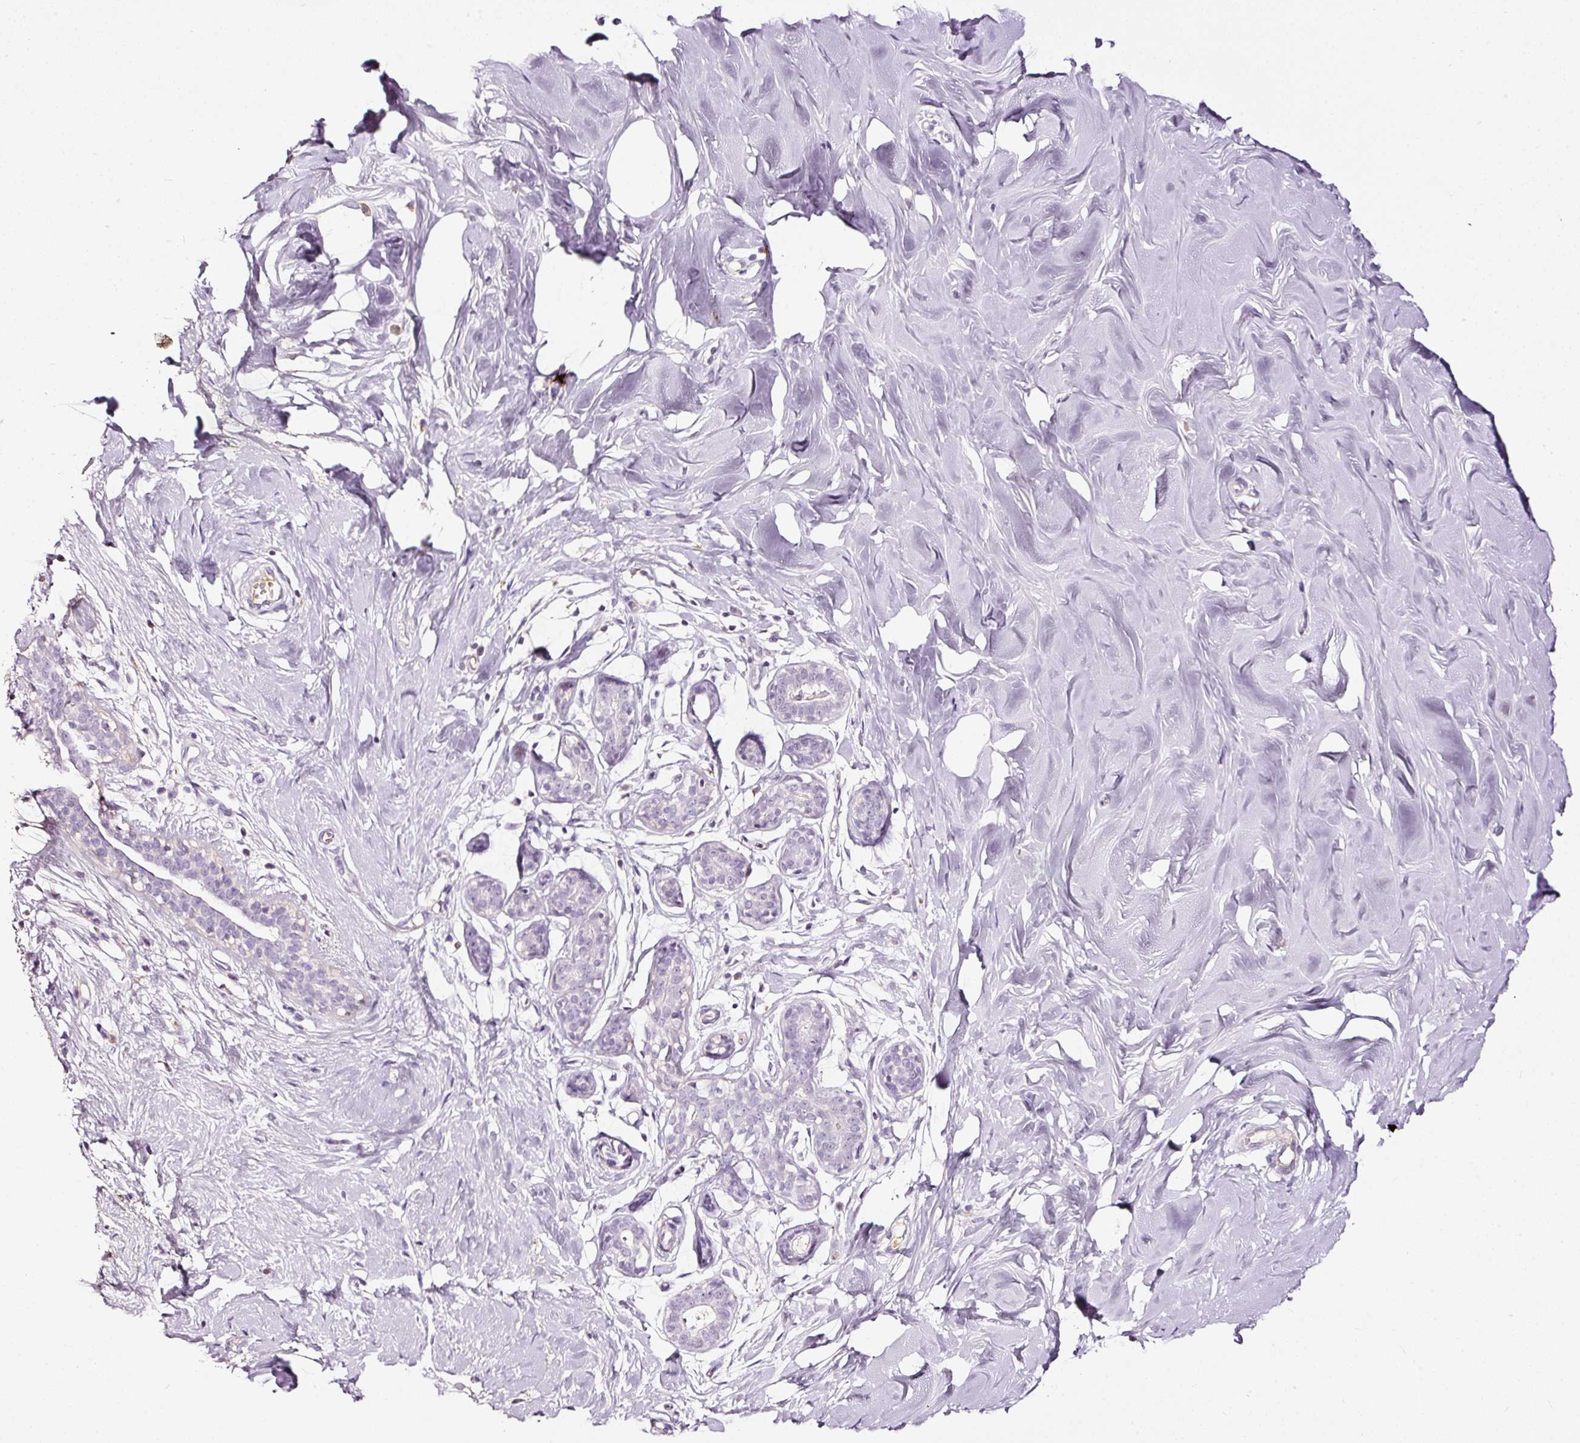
{"staining": {"intensity": "negative", "quantity": "none", "location": "none"}, "tissue": "breast", "cell_type": "Glandular cells", "image_type": "normal", "snomed": [{"axis": "morphology", "description": "Normal tissue, NOS"}, {"axis": "topography", "description": "Breast"}], "caption": "The image reveals no significant staining in glandular cells of breast.", "gene": "LAMP3", "patient": {"sex": "female", "age": 27}}